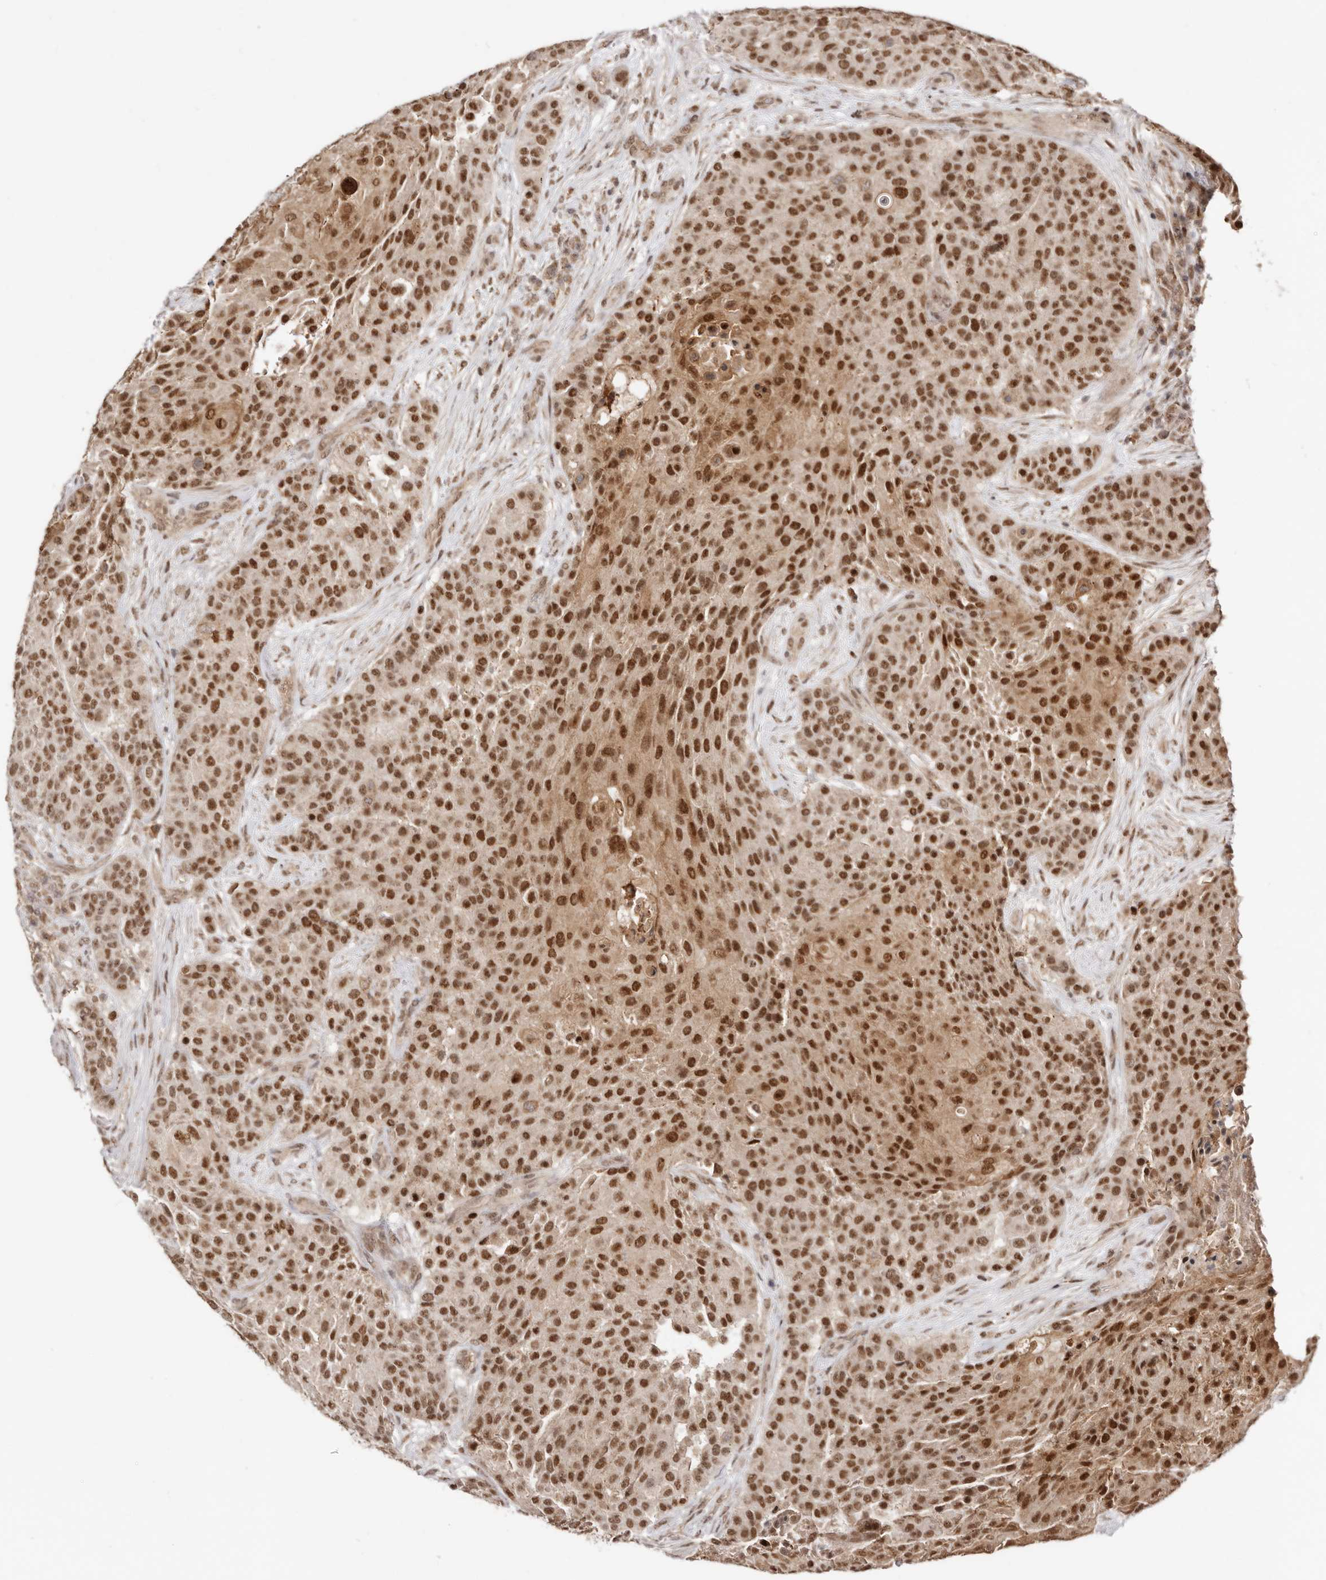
{"staining": {"intensity": "strong", "quantity": ">75%", "location": "nuclear"}, "tissue": "urothelial cancer", "cell_type": "Tumor cells", "image_type": "cancer", "snomed": [{"axis": "morphology", "description": "Urothelial carcinoma, High grade"}, {"axis": "topography", "description": "Urinary bladder"}], "caption": "The histopathology image shows immunohistochemical staining of high-grade urothelial carcinoma. There is strong nuclear expression is seen in about >75% of tumor cells.", "gene": "MED8", "patient": {"sex": "female", "age": 63}}